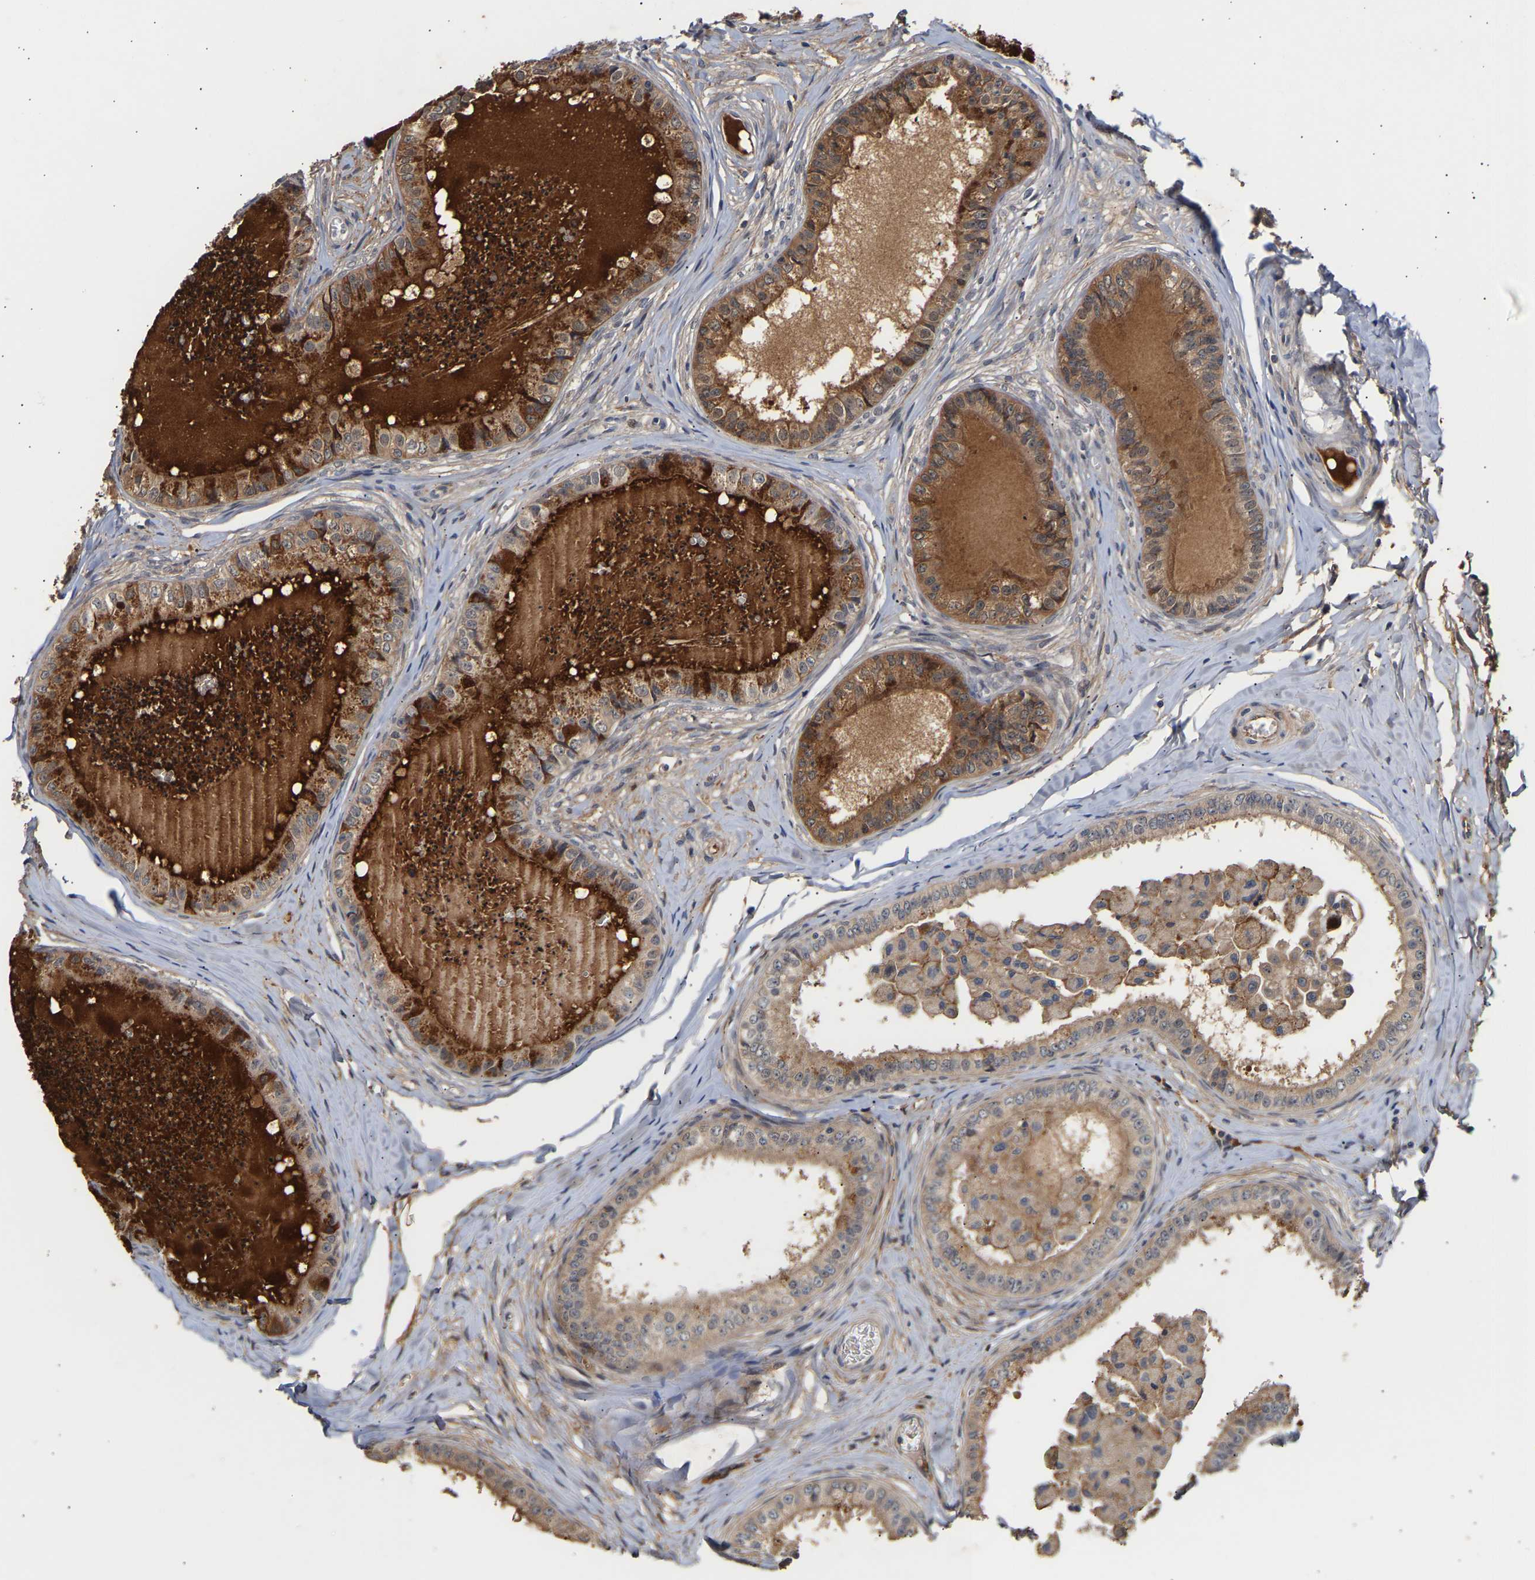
{"staining": {"intensity": "moderate", "quantity": ">75%", "location": "cytoplasmic/membranous"}, "tissue": "epididymis", "cell_type": "Glandular cells", "image_type": "normal", "snomed": [{"axis": "morphology", "description": "Normal tissue, NOS"}, {"axis": "topography", "description": "Epididymis"}], "caption": "This histopathology image demonstrates benign epididymis stained with immunohistochemistry to label a protein in brown. The cytoplasmic/membranous of glandular cells show moderate positivity for the protein. Nuclei are counter-stained blue.", "gene": "KASH5", "patient": {"sex": "male", "age": 31}}